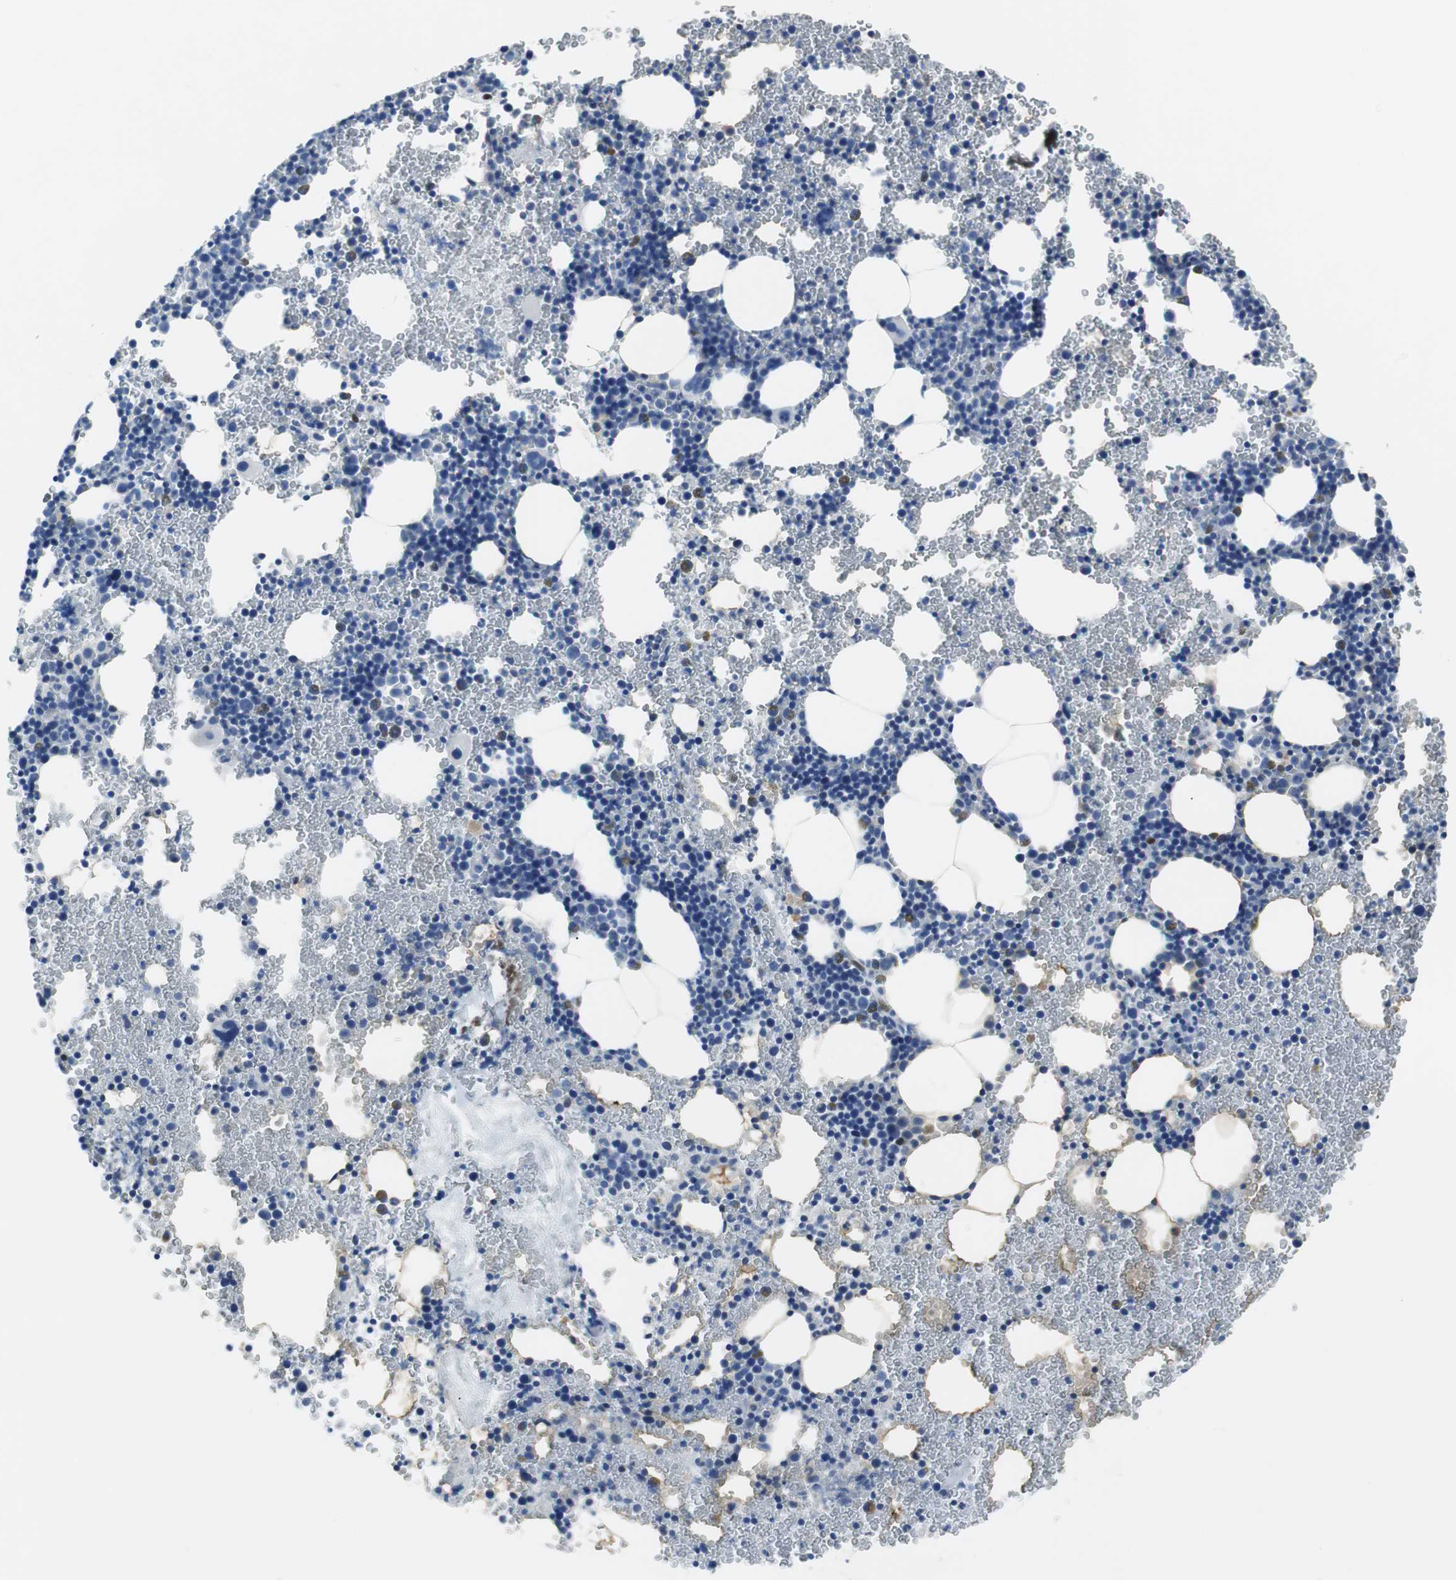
{"staining": {"intensity": "moderate", "quantity": "<25%", "location": "nuclear"}, "tissue": "bone marrow", "cell_type": "Hematopoietic cells", "image_type": "normal", "snomed": [{"axis": "morphology", "description": "Normal tissue, NOS"}, {"axis": "morphology", "description": "Inflammation, NOS"}, {"axis": "topography", "description": "Bone marrow"}], "caption": "This histopathology image reveals immunohistochemistry staining of normal bone marrow, with low moderate nuclear staining in about <25% of hematopoietic cells.", "gene": "JUN", "patient": {"sex": "male", "age": 22}}